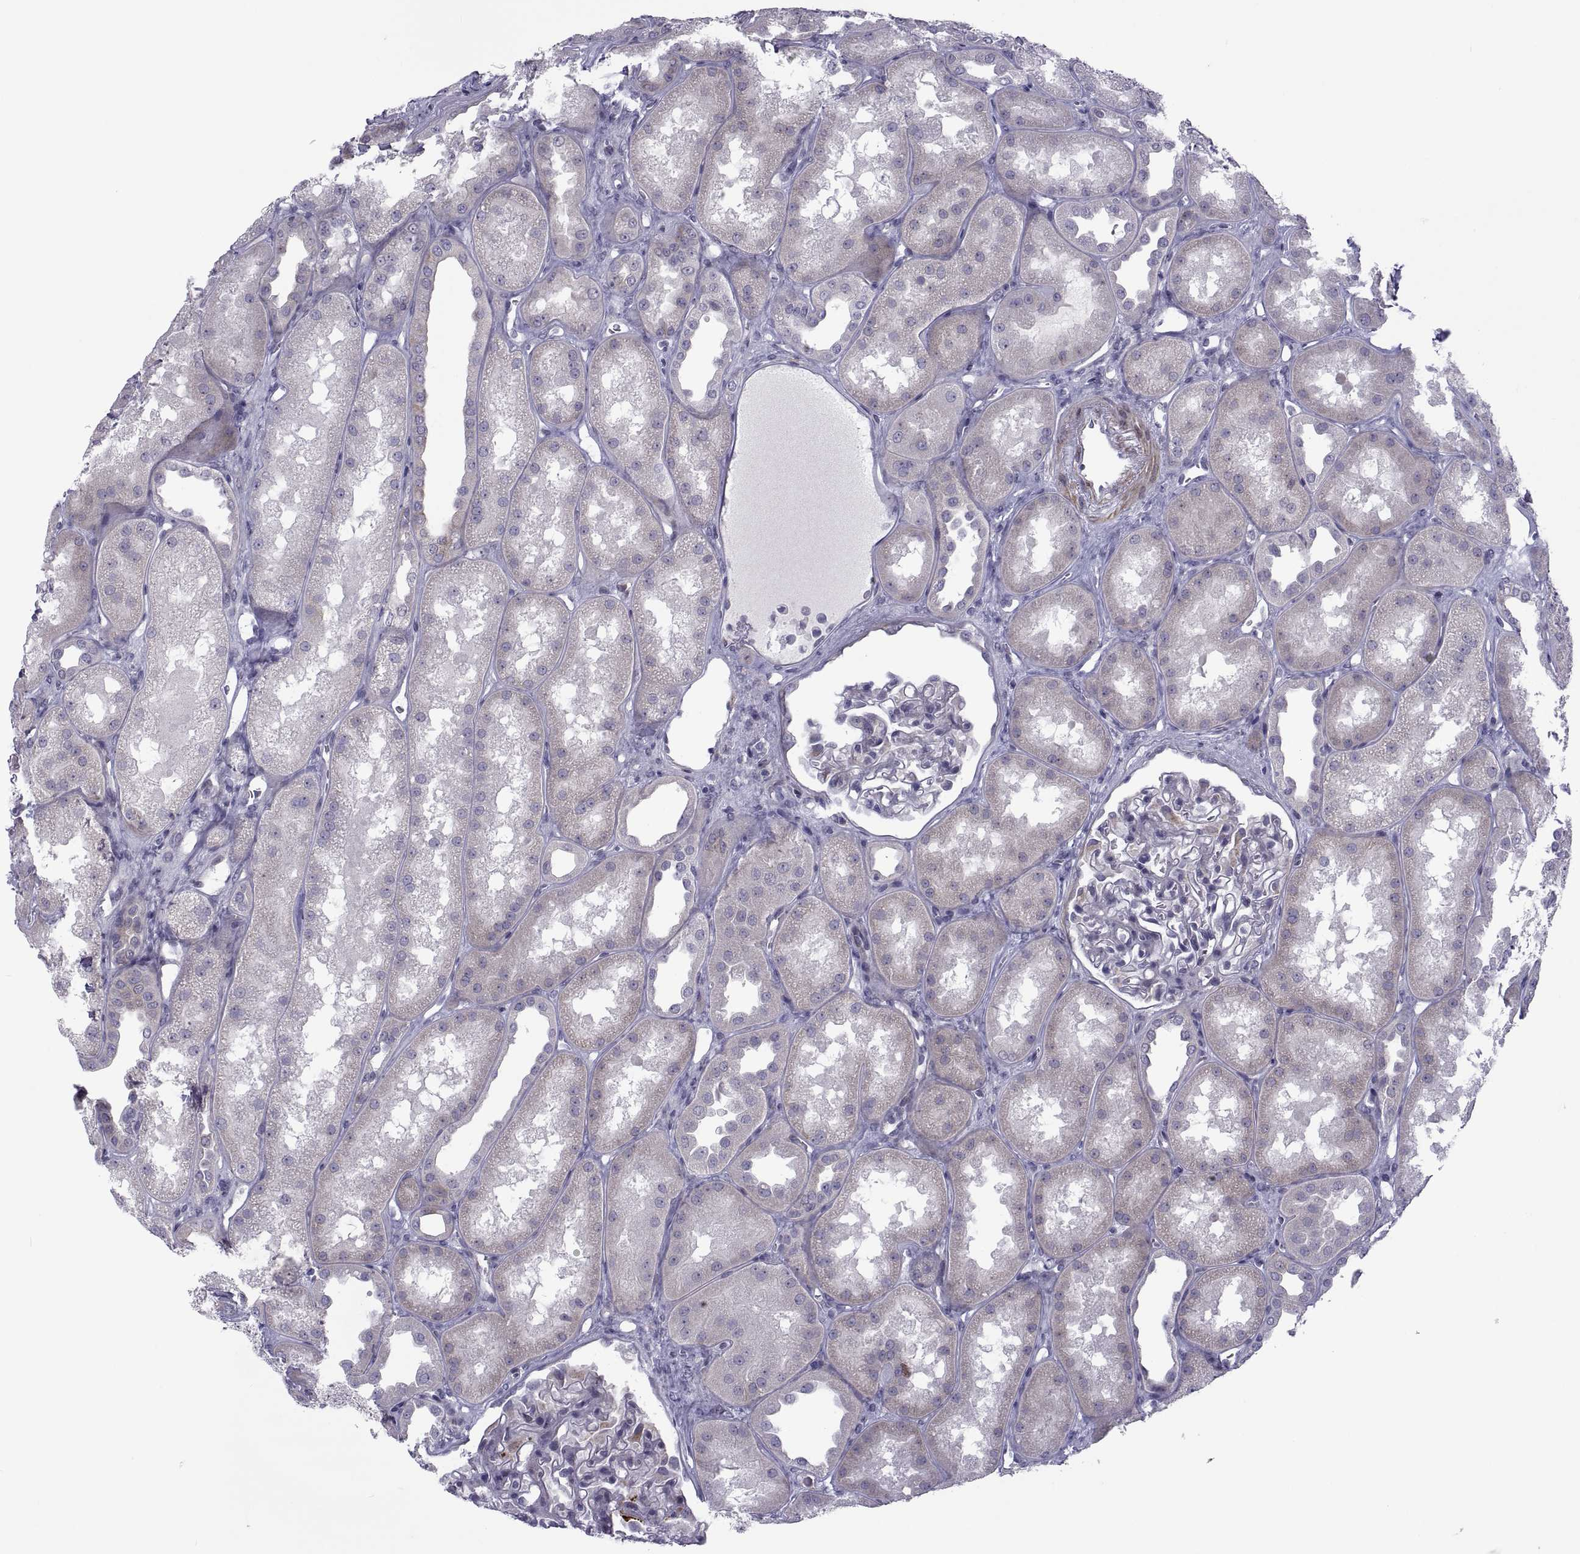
{"staining": {"intensity": "weak", "quantity": "<25%", "location": "cytoplasmic/membranous"}, "tissue": "kidney", "cell_type": "Cells in glomeruli", "image_type": "normal", "snomed": [{"axis": "morphology", "description": "Normal tissue, NOS"}, {"axis": "topography", "description": "Kidney"}], "caption": "This is an immunohistochemistry micrograph of benign kidney. There is no positivity in cells in glomeruli.", "gene": "TMEM158", "patient": {"sex": "male", "age": 61}}